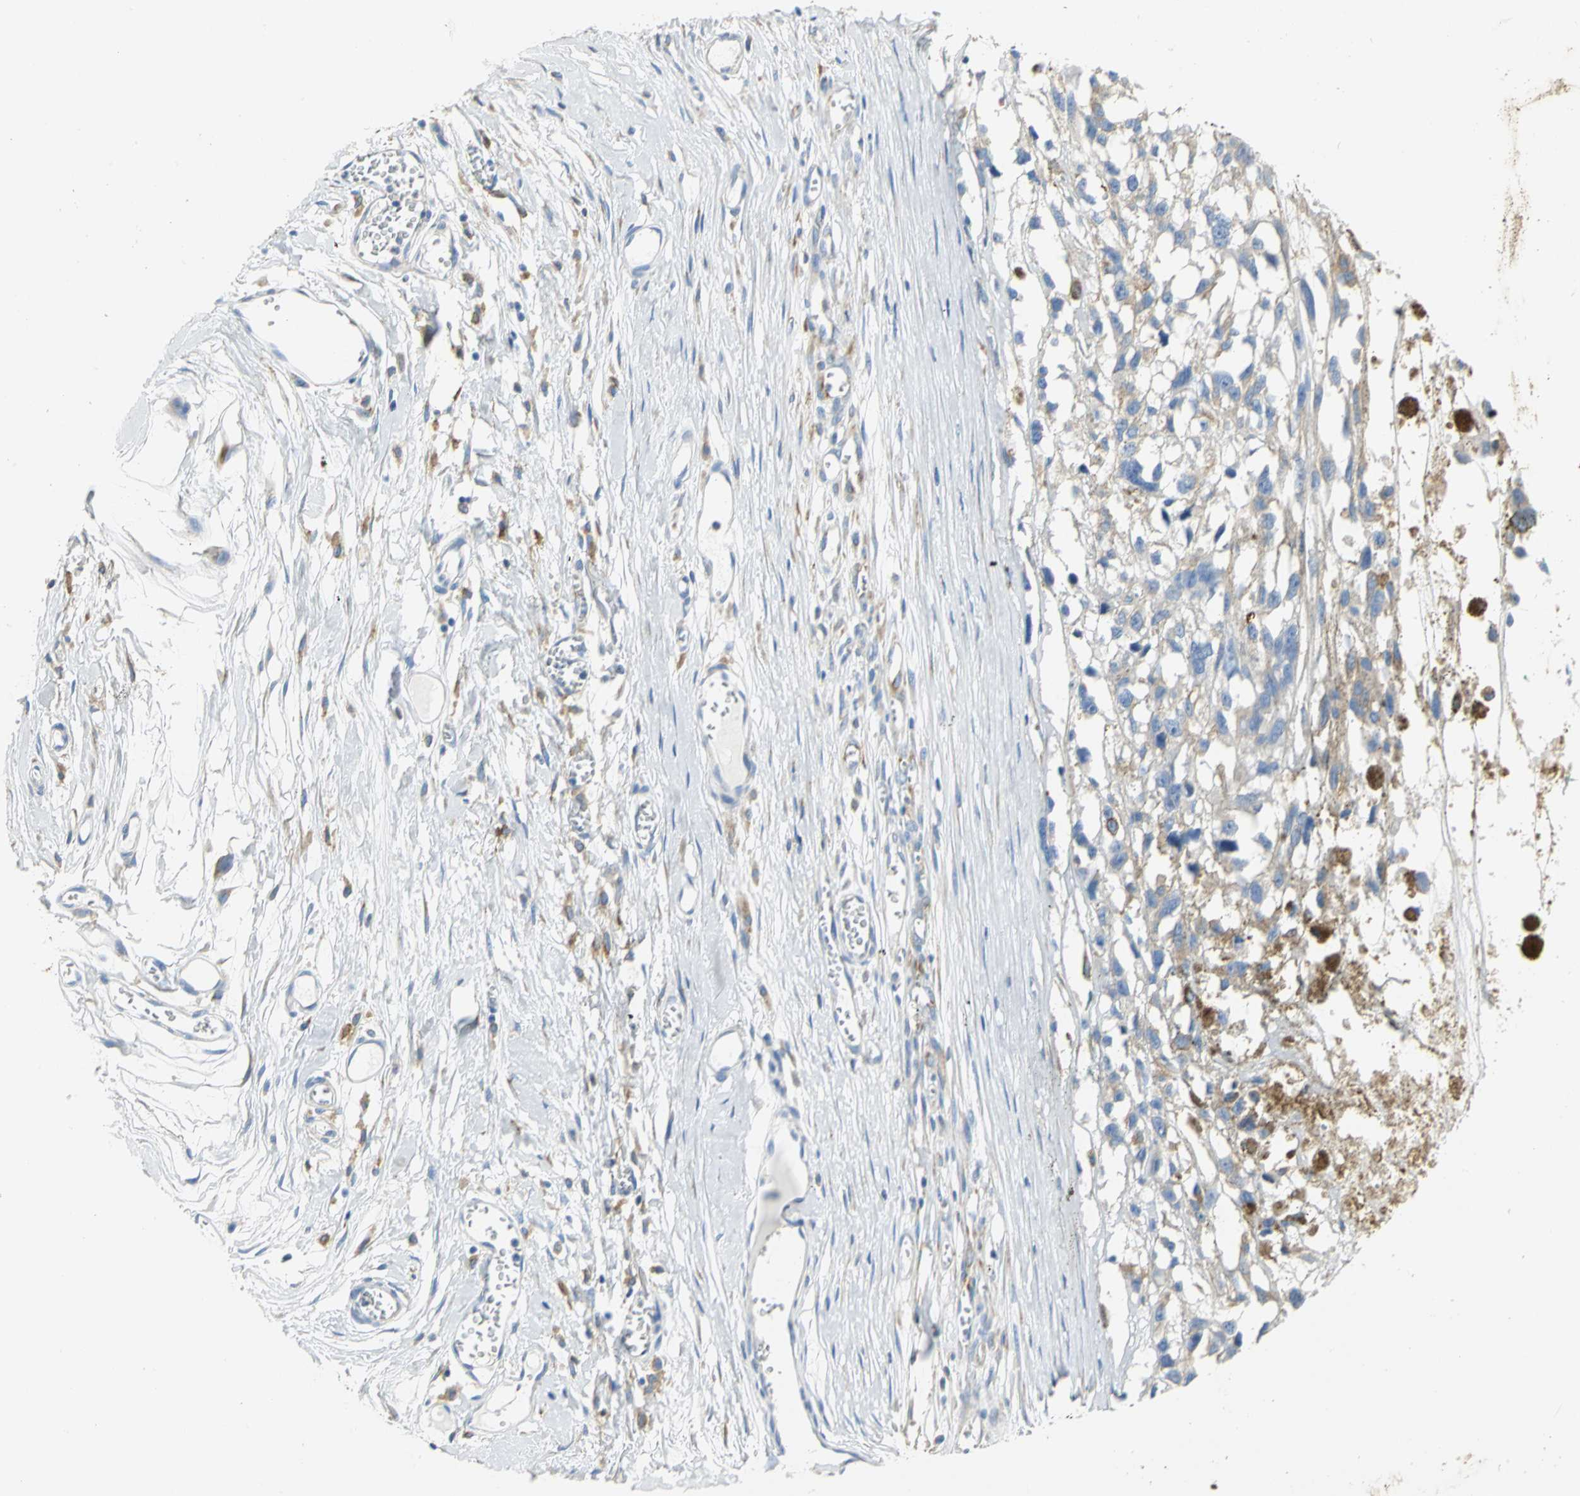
{"staining": {"intensity": "weak", "quantity": "25%-75%", "location": "cytoplasmic/membranous"}, "tissue": "melanoma", "cell_type": "Tumor cells", "image_type": "cancer", "snomed": [{"axis": "morphology", "description": "Malignant melanoma, Metastatic site"}, {"axis": "topography", "description": "Lymph node"}], "caption": "A brown stain highlights weak cytoplasmic/membranous expression of a protein in malignant melanoma (metastatic site) tumor cells. (Brightfield microscopy of DAB IHC at high magnification).", "gene": "GNRH2", "patient": {"sex": "male", "age": 59}}